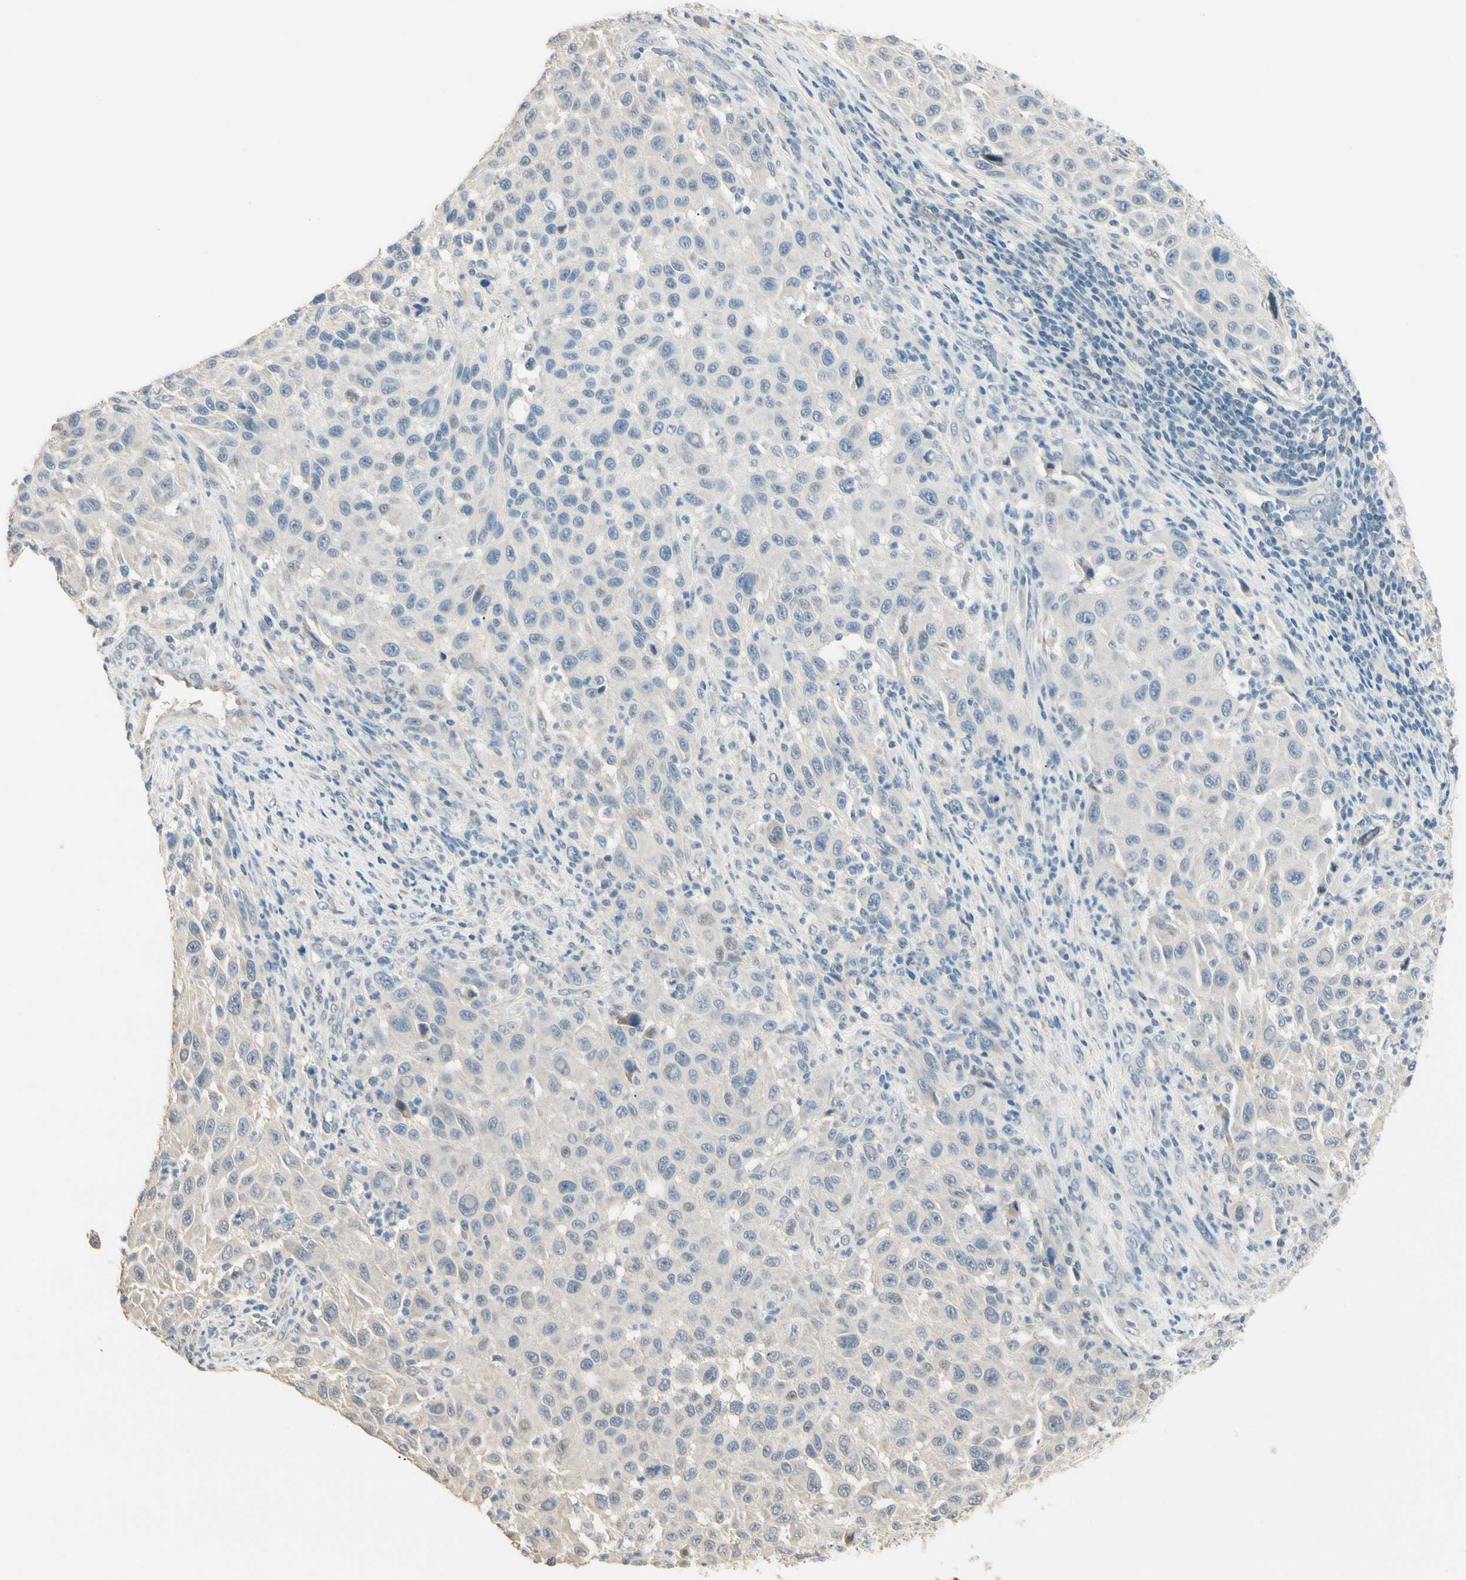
{"staining": {"intensity": "negative", "quantity": "none", "location": "none"}, "tissue": "melanoma", "cell_type": "Tumor cells", "image_type": "cancer", "snomed": [{"axis": "morphology", "description": "Malignant melanoma, Metastatic site"}, {"axis": "topography", "description": "Lymph node"}], "caption": "Malignant melanoma (metastatic site) stained for a protein using immunohistochemistry reveals no positivity tumor cells.", "gene": "GNE", "patient": {"sex": "male", "age": 61}}